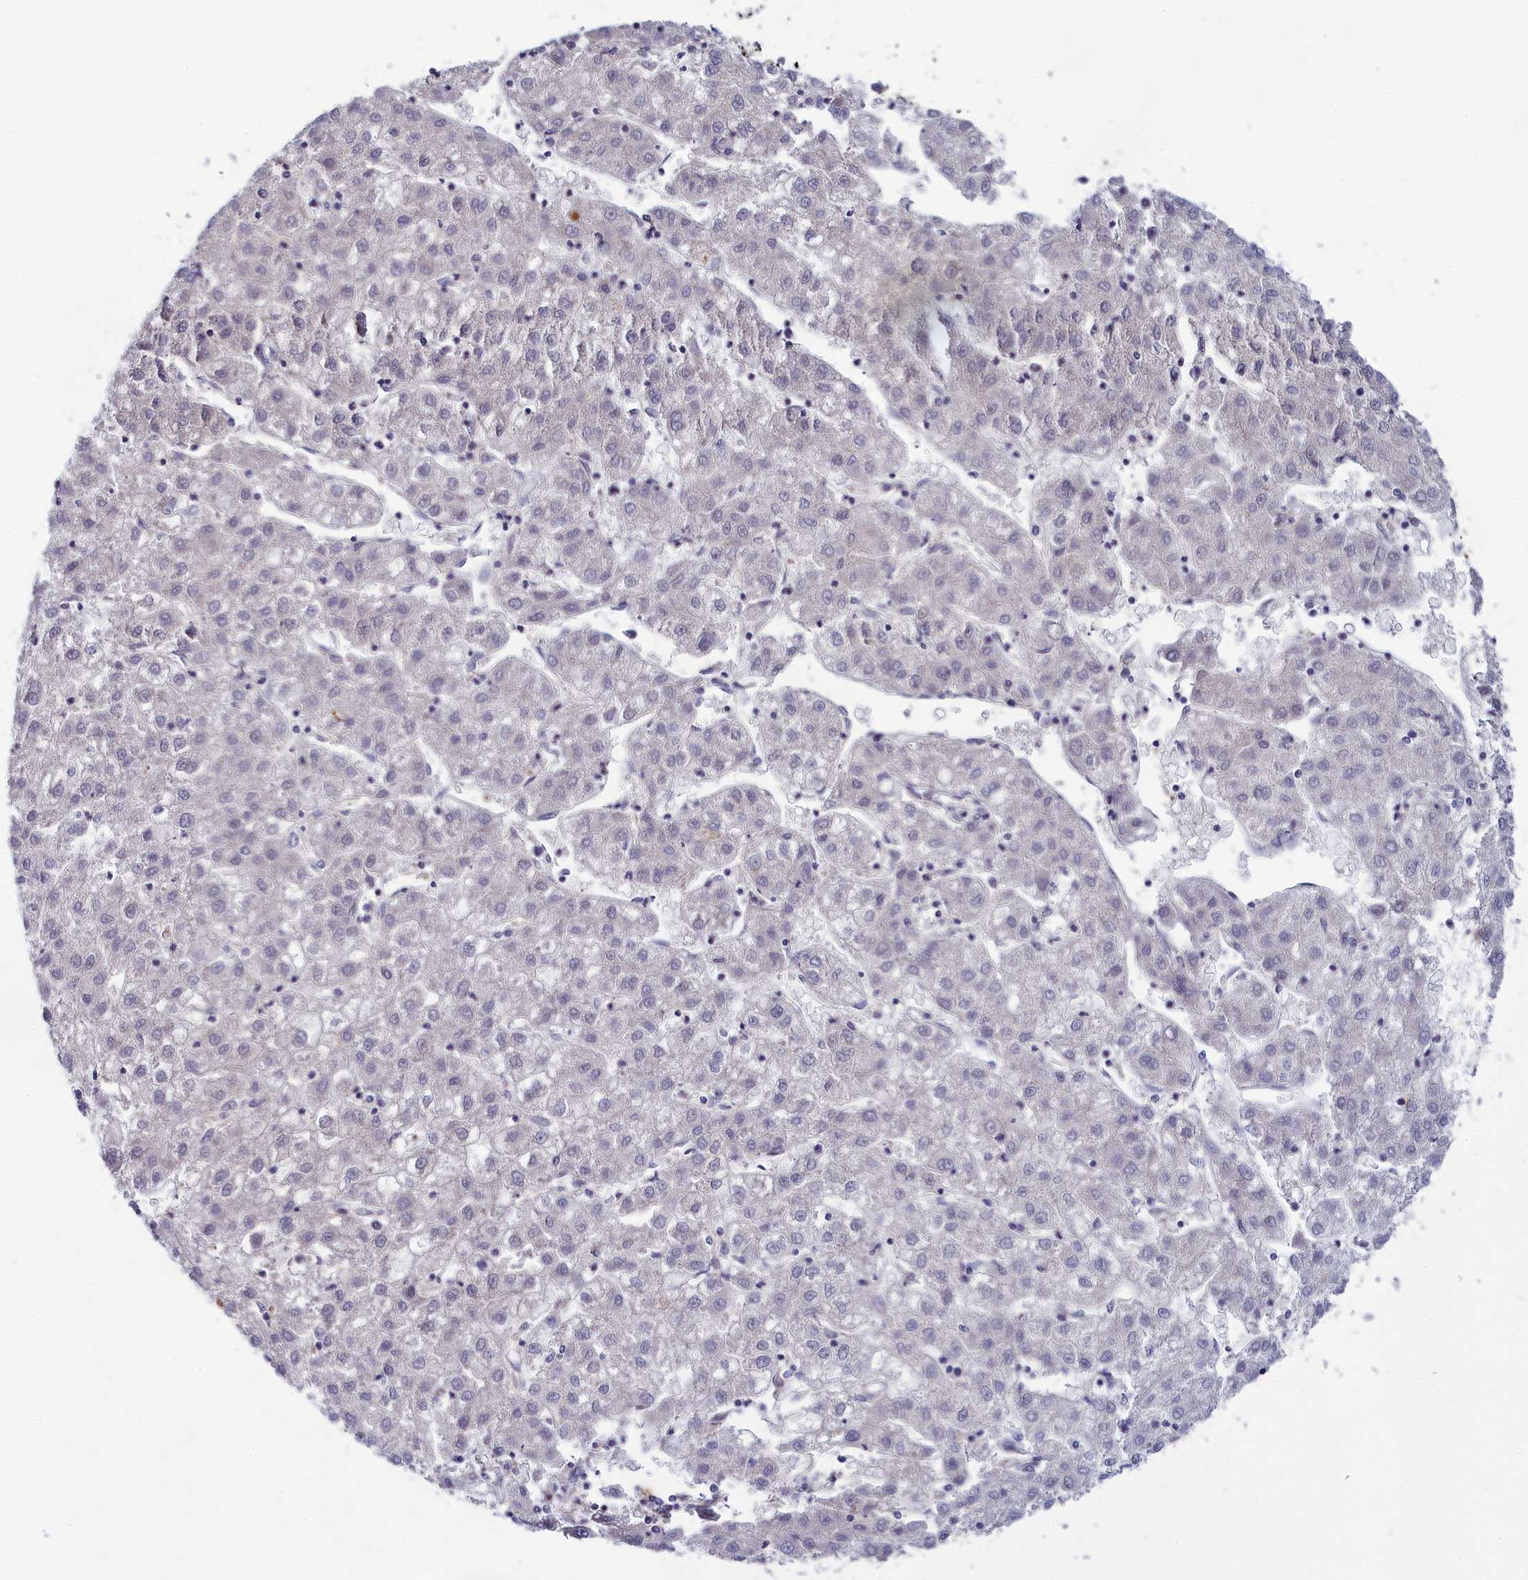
{"staining": {"intensity": "negative", "quantity": "none", "location": "none"}, "tissue": "liver cancer", "cell_type": "Tumor cells", "image_type": "cancer", "snomed": [{"axis": "morphology", "description": "Carcinoma, Hepatocellular, NOS"}, {"axis": "topography", "description": "Liver"}], "caption": "Histopathology image shows no significant protein staining in tumor cells of liver hepatocellular carcinoma.", "gene": "BLTP2", "patient": {"sex": "male", "age": 72}}